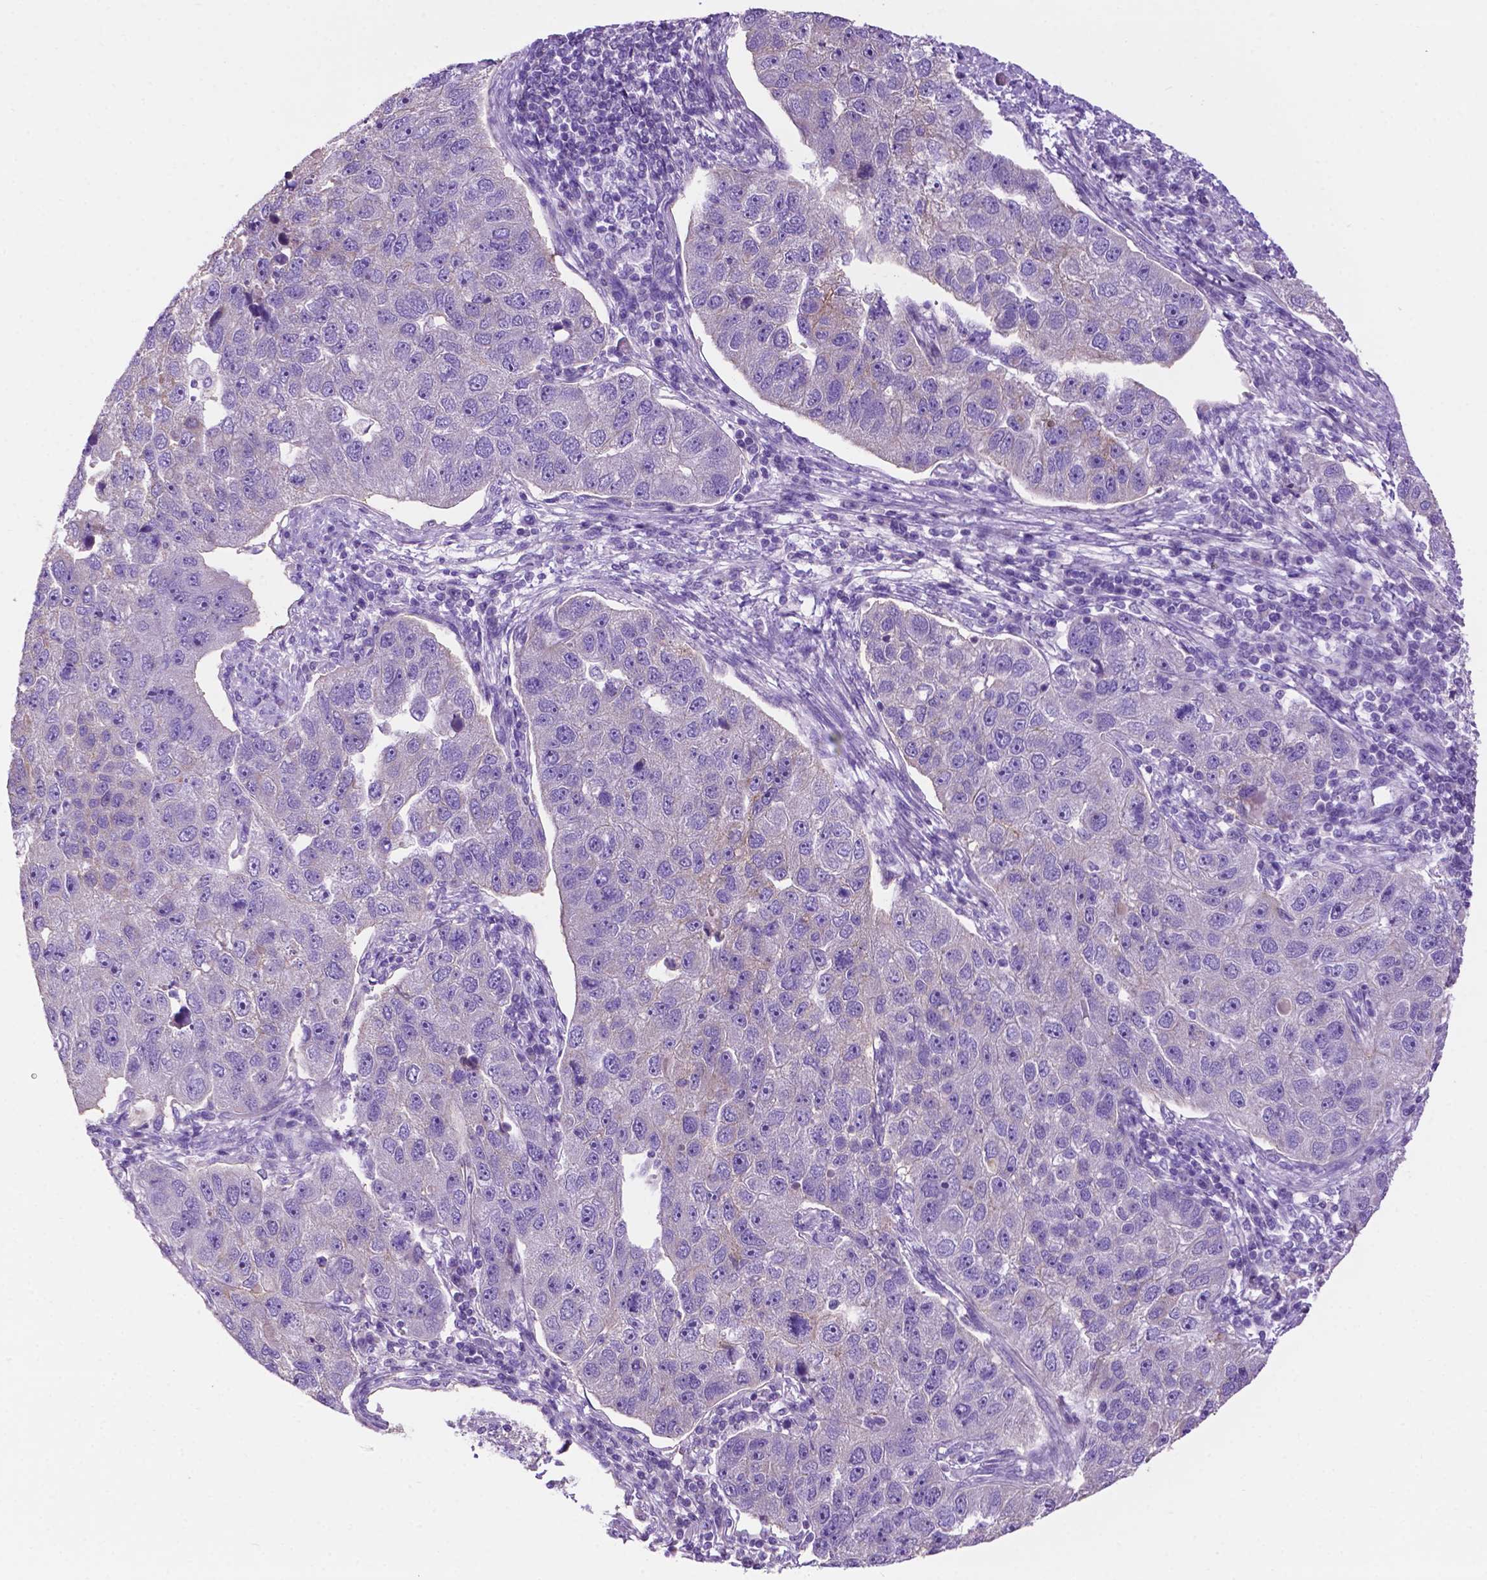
{"staining": {"intensity": "negative", "quantity": "none", "location": "none"}, "tissue": "pancreatic cancer", "cell_type": "Tumor cells", "image_type": "cancer", "snomed": [{"axis": "morphology", "description": "Adenocarcinoma, NOS"}, {"axis": "topography", "description": "Pancreas"}], "caption": "The micrograph demonstrates no staining of tumor cells in pancreatic cancer (adenocarcinoma). The staining was performed using DAB to visualize the protein expression in brown, while the nuclei were stained in blue with hematoxylin (Magnification: 20x).", "gene": "PHYHIP", "patient": {"sex": "female", "age": 61}}